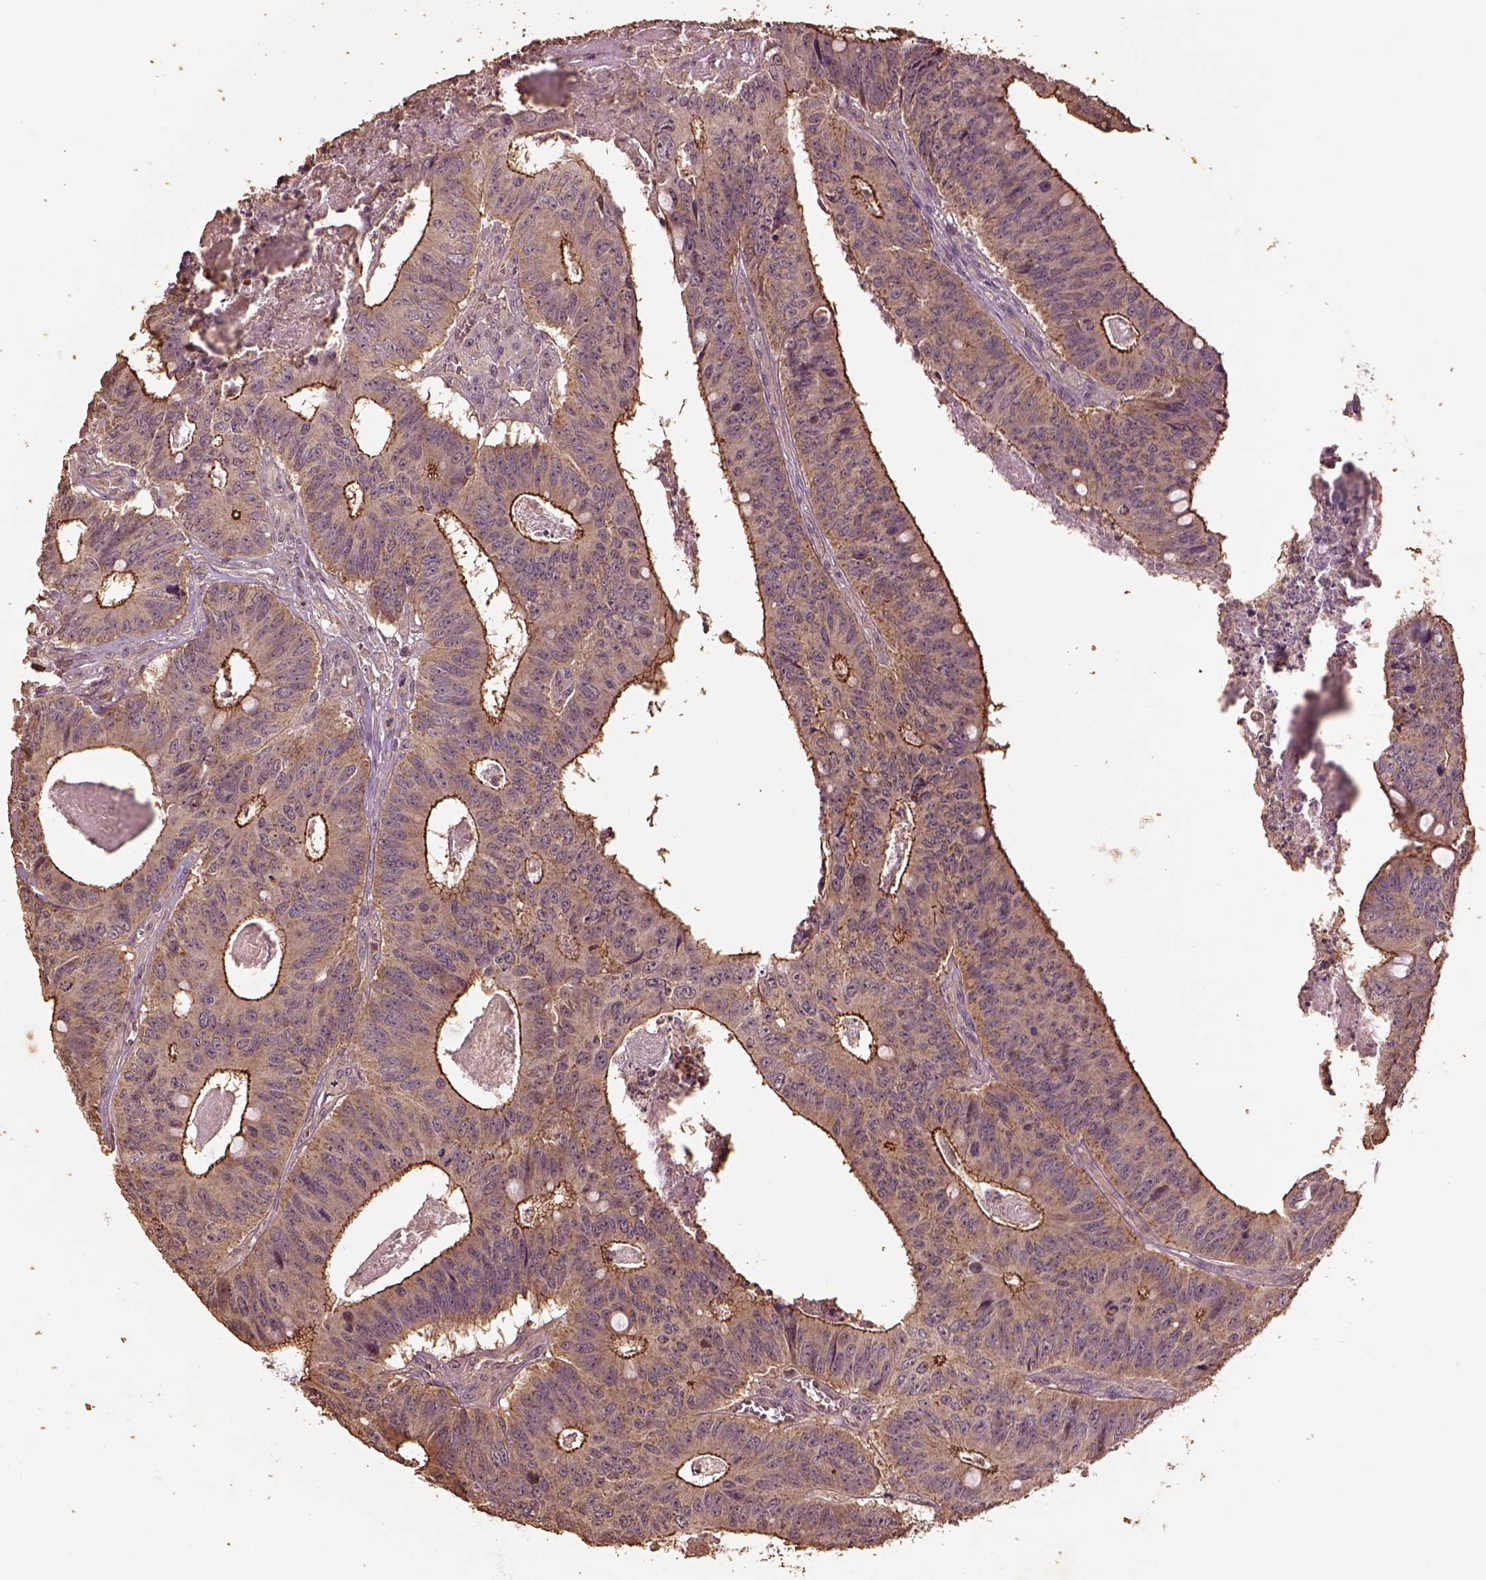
{"staining": {"intensity": "moderate", "quantity": ">75%", "location": "cytoplasmic/membranous"}, "tissue": "colorectal cancer", "cell_type": "Tumor cells", "image_type": "cancer", "snomed": [{"axis": "morphology", "description": "Adenocarcinoma, NOS"}, {"axis": "topography", "description": "Colon"}], "caption": "Colorectal adenocarcinoma stained for a protein exhibits moderate cytoplasmic/membranous positivity in tumor cells.", "gene": "MTHFS", "patient": {"sex": "male", "age": 84}}